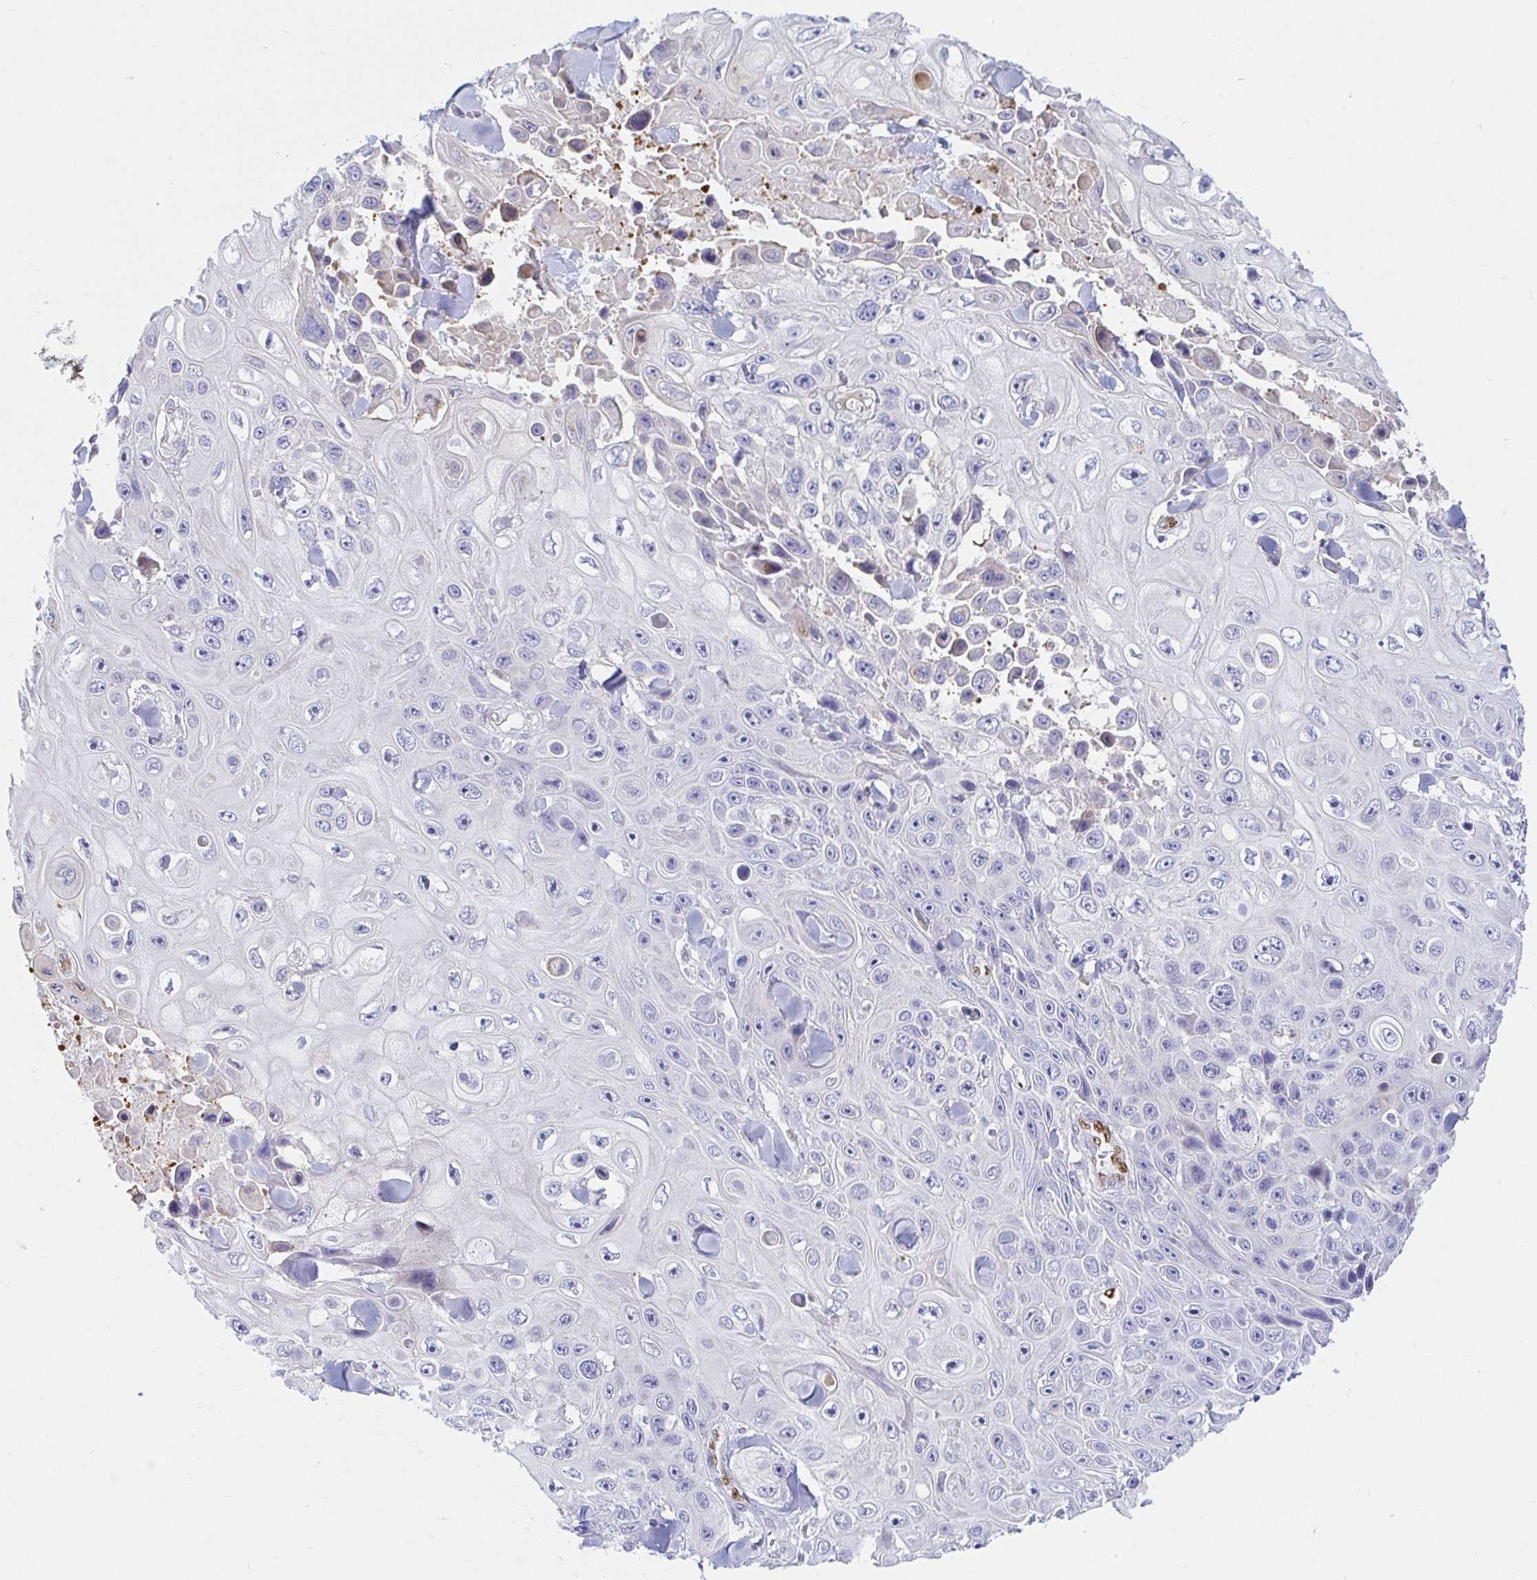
{"staining": {"intensity": "negative", "quantity": "none", "location": "none"}, "tissue": "skin cancer", "cell_type": "Tumor cells", "image_type": "cancer", "snomed": [{"axis": "morphology", "description": "Squamous cell carcinoma, NOS"}, {"axis": "topography", "description": "Skin"}], "caption": "There is no significant expression in tumor cells of skin cancer.", "gene": "HINFP", "patient": {"sex": "male", "age": 82}}